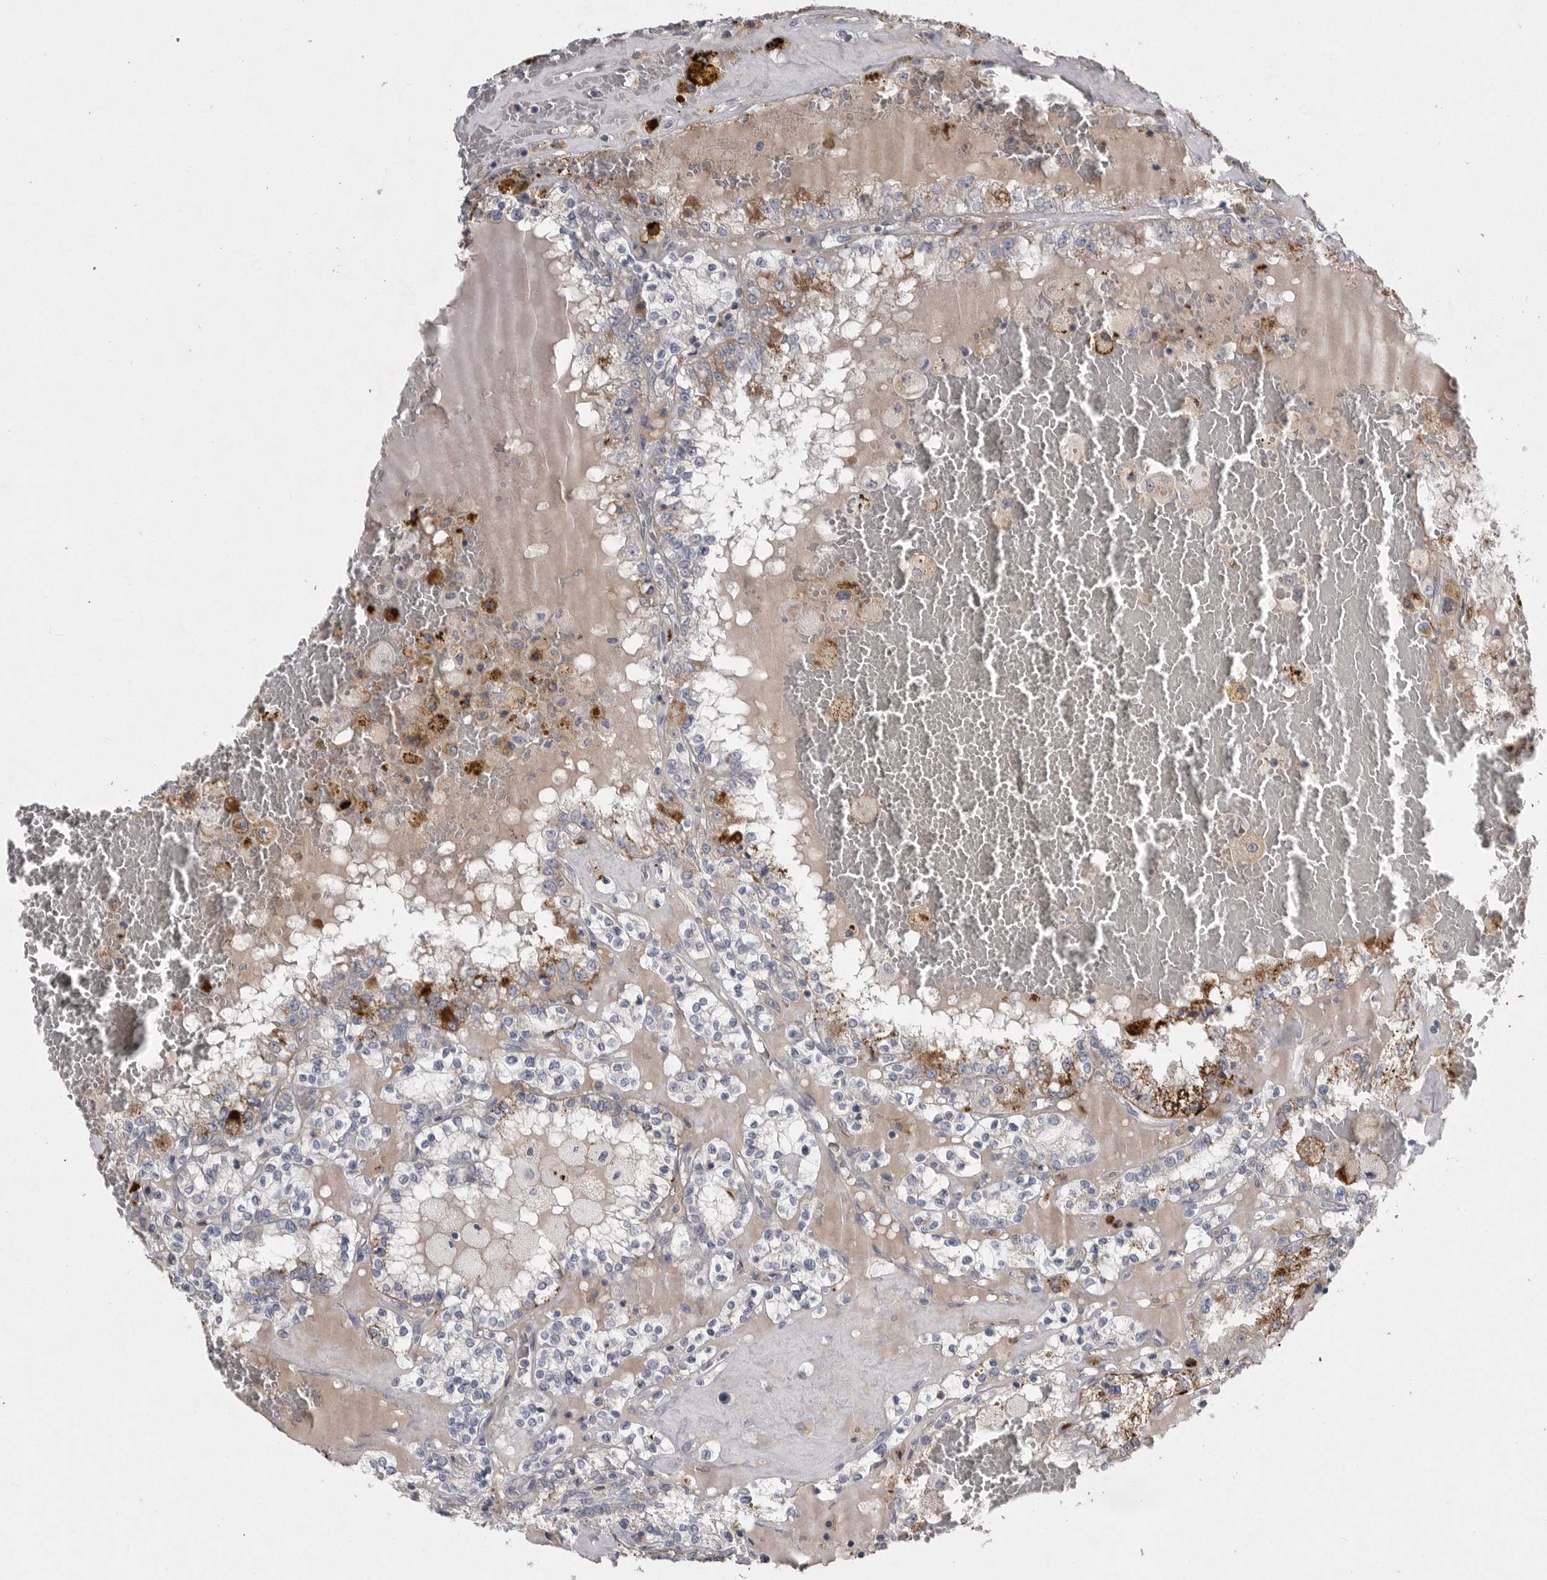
{"staining": {"intensity": "negative", "quantity": "none", "location": "none"}, "tissue": "renal cancer", "cell_type": "Tumor cells", "image_type": "cancer", "snomed": [{"axis": "morphology", "description": "Adenocarcinoma, NOS"}, {"axis": "topography", "description": "Kidney"}], "caption": "There is no significant staining in tumor cells of renal cancer (adenocarcinoma).", "gene": "CRP", "patient": {"sex": "female", "age": 56}}